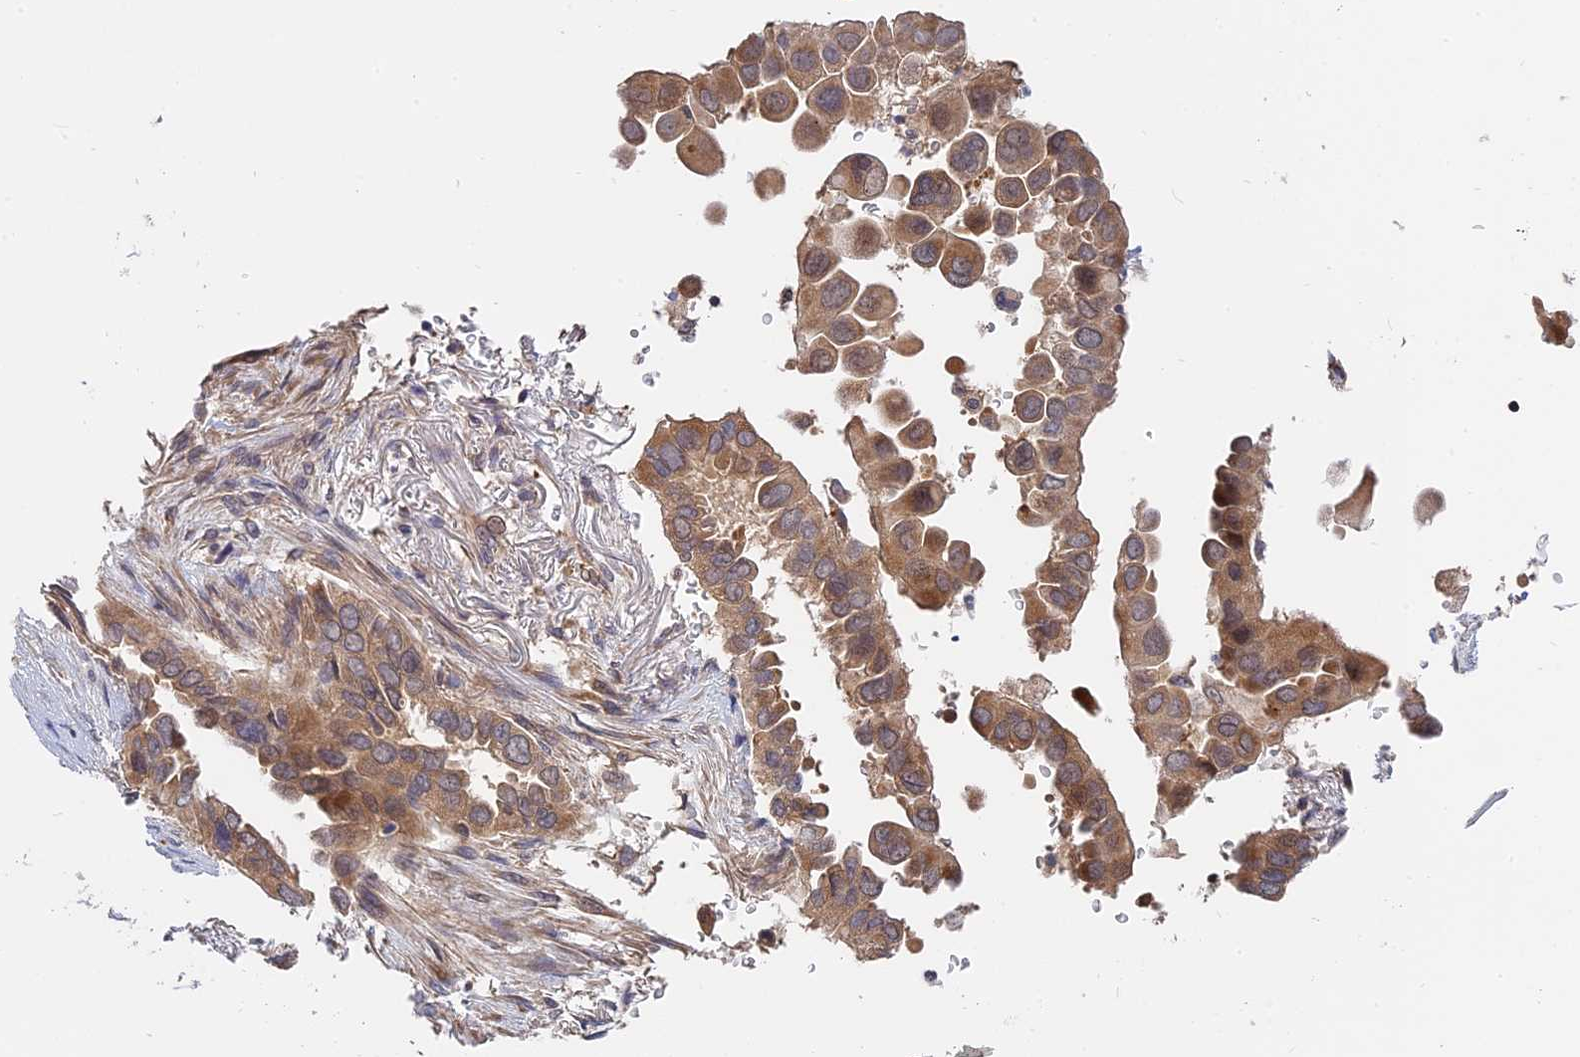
{"staining": {"intensity": "moderate", "quantity": ">75%", "location": "cytoplasmic/membranous"}, "tissue": "lung cancer", "cell_type": "Tumor cells", "image_type": "cancer", "snomed": [{"axis": "morphology", "description": "Adenocarcinoma, NOS"}, {"axis": "topography", "description": "Lung"}], "caption": "This photomicrograph shows immunohistochemistry staining of human lung adenocarcinoma, with medium moderate cytoplasmic/membranous staining in approximately >75% of tumor cells.", "gene": "IL21R", "patient": {"sex": "female", "age": 76}}